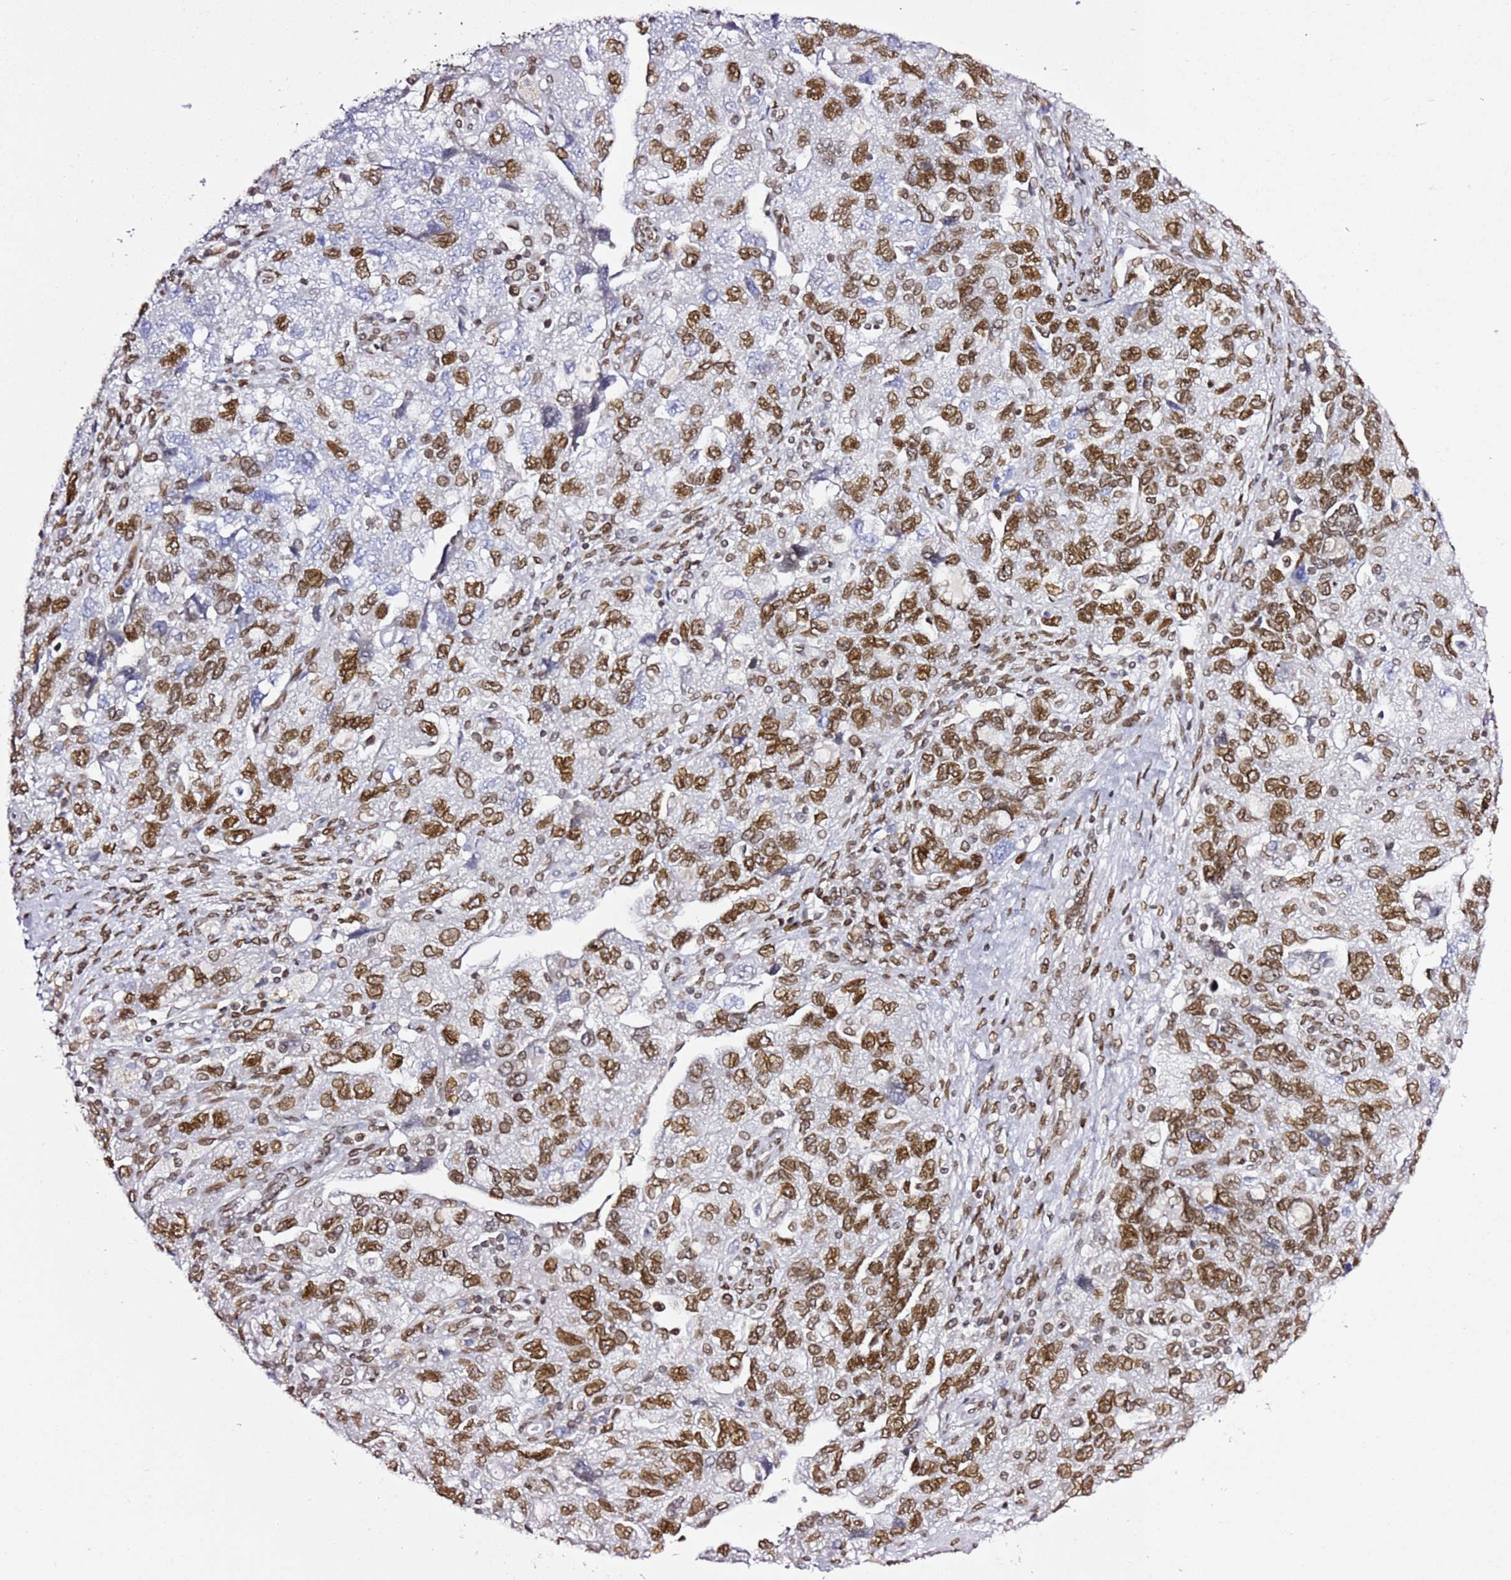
{"staining": {"intensity": "moderate", "quantity": ">75%", "location": "cytoplasmic/membranous,nuclear"}, "tissue": "ovarian cancer", "cell_type": "Tumor cells", "image_type": "cancer", "snomed": [{"axis": "morphology", "description": "Carcinoma, NOS"}, {"axis": "morphology", "description": "Cystadenocarcinoma, serous, NOS"}, {"axis": "topography", "description": "Ovary"}], "caption": "Immunohistochemical staining of ovarian cancer (carcinoma) shows medium levels of moderate cytoplasmic/membranous and nuclear positivity in approximately >75% of tumor cells.", "gene": "POU6F1", "patient": {"sex": "female", "age": 69}}